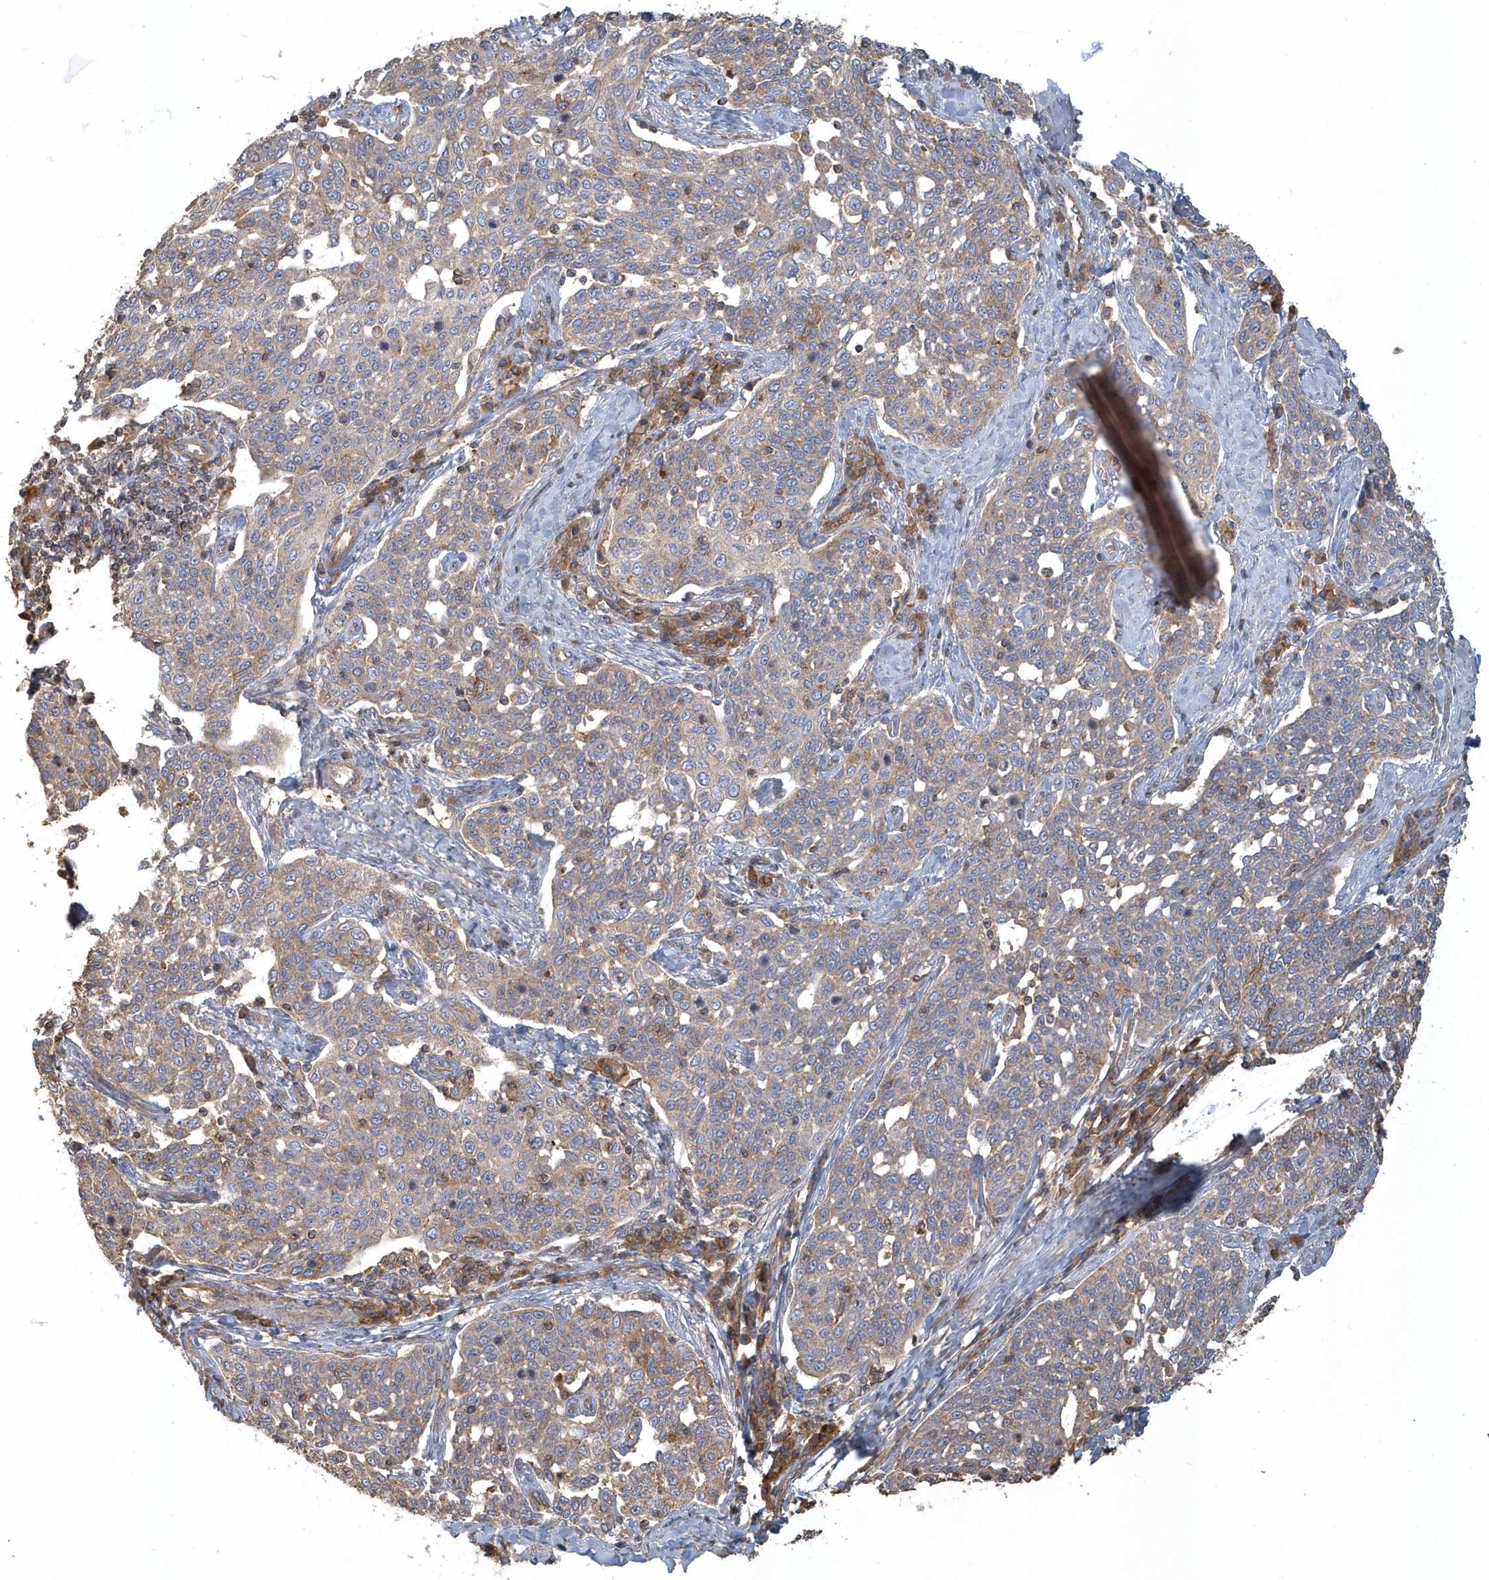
{"staining": {"intensity": "weak", "quantity": ">75%", "location": "cytoplasmic/membranous"}, "tissue": "cervical cancer", "cell_type": "Tumor cells", "image_type": "cancer", "snomed": [{"axis": "morphology", "description": "Squamous cell carcinoma, NOS"}, {"axis": "topography", "description": "Cervix"}], "caption": "Squamous cell carcinoma (cervical) stained for a protein shows weak cytoplasmic/membranous positivity in tumor cells.", "gene": "TRAIP", "patient": {"sex": "female", "age": 34}}